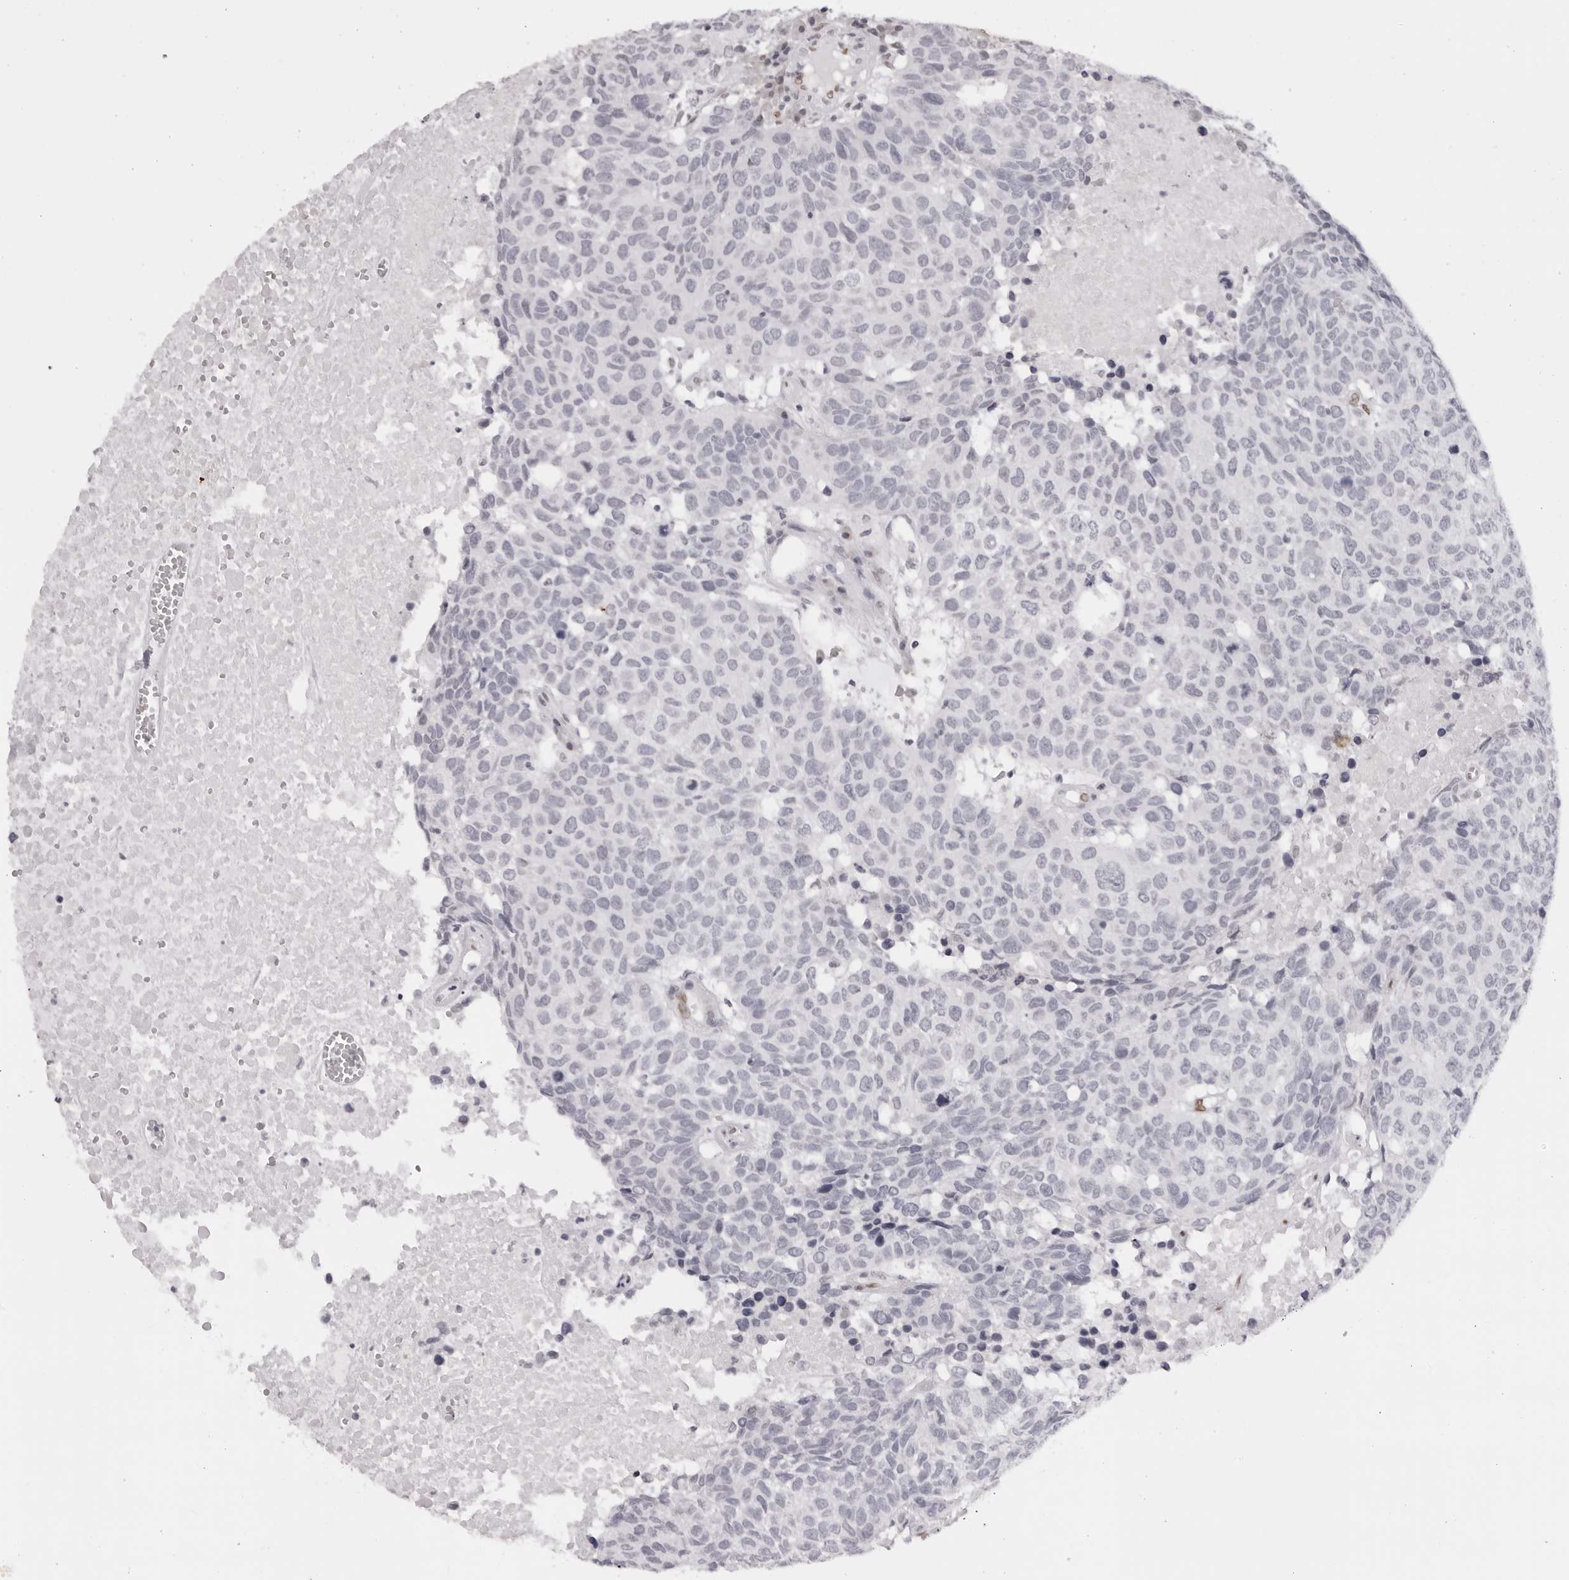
{"staining": {"intensity": "negative", "quantity": "none", "location": "none"}, "tissue": "head and neck cancer", "cell_type": "Tumor cells", "image_type": "cancer", "snomed": [{"axis": "morphology", "description": "Squamous cell carcinoma, NOS"}, {"axis": "topography", "description": "Head-Neck"}], "caption": "Tumor cells are negative for brown protein staining in head and neck squamous cell carcinoma. (DAB immunohistochemistry (IHC) with hematoxylin counter stain).", "gene": "MAFK", "patient": {"sex": "male", "age": 66}}